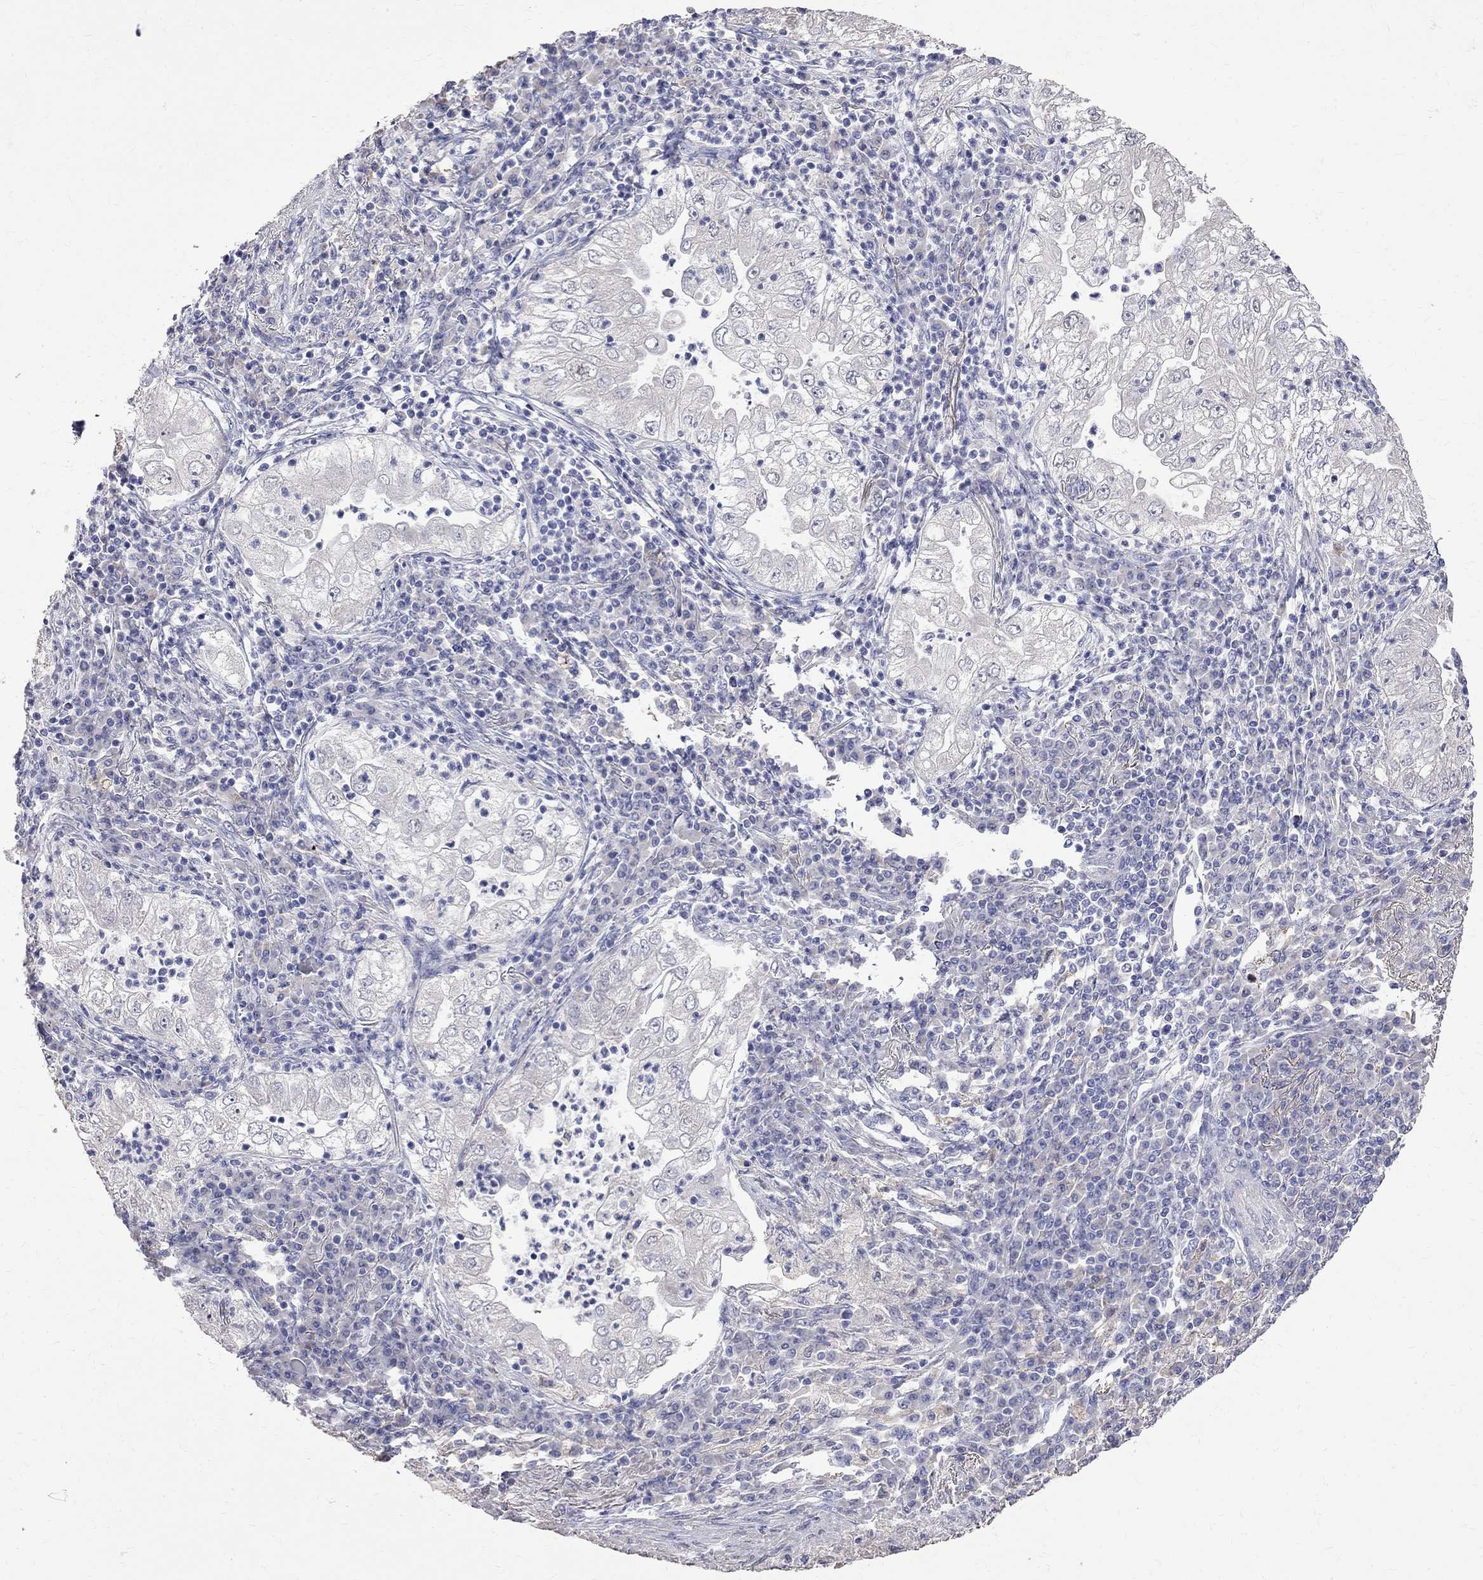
{"staining": {"intensity": "negative", "quantity": "none", "location": "none"}, "tissue": "lung cancer", "cell_type": "Tumor cells", "image_type": "cancer", "snomed": [{"axis": "morphology", "description": "Adenocarcinoma, NOS"}, {"axis": "topography", "description": "Lung"}], "caption": "High power microscopy image of an IHC image of lung adenocarcinoma, revealing no significant staining in tumor cells.", "gene": "CKAP2", "patient": {"sex": "female", "age": 73}}